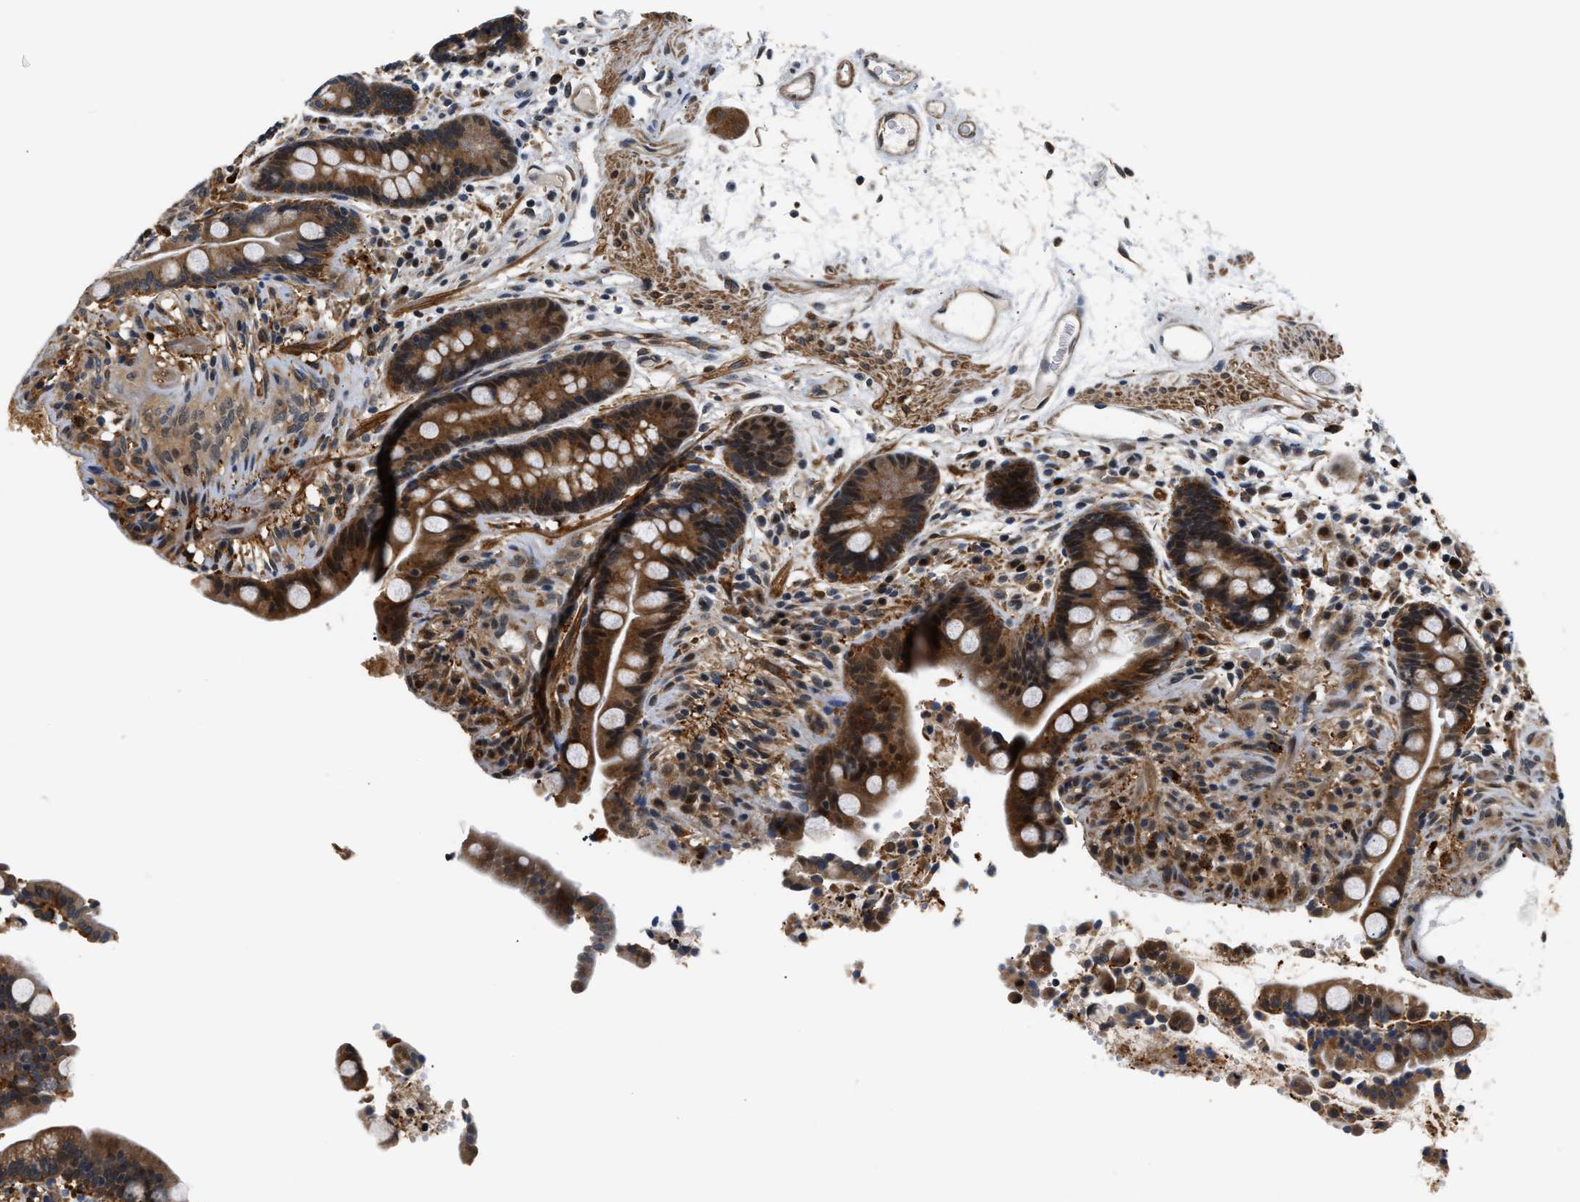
{"staining": {"intensity": "moderate", "quantity": ">75%", "location": "cytoplasmic/membranous"}, "tissue": "colon", "cell_type": "Endothelial cells", "image_type": "normal", "snomed": [{"axis": "morphology", "description": "Normal tissue, NOS"}, {"axis": "topography", "description": "Colon"}], "caption": "A brown stain labels moderate cytoplasmic/membranous positivity of a protein in endothelial cells of unremarkable human colon. (Stains: DAB in brown, nuclei in blue, Microscopy: brightfield microscopy at high magnification).", "gene": "LARP6", "patient": {"sex": "male", "age": 73}}